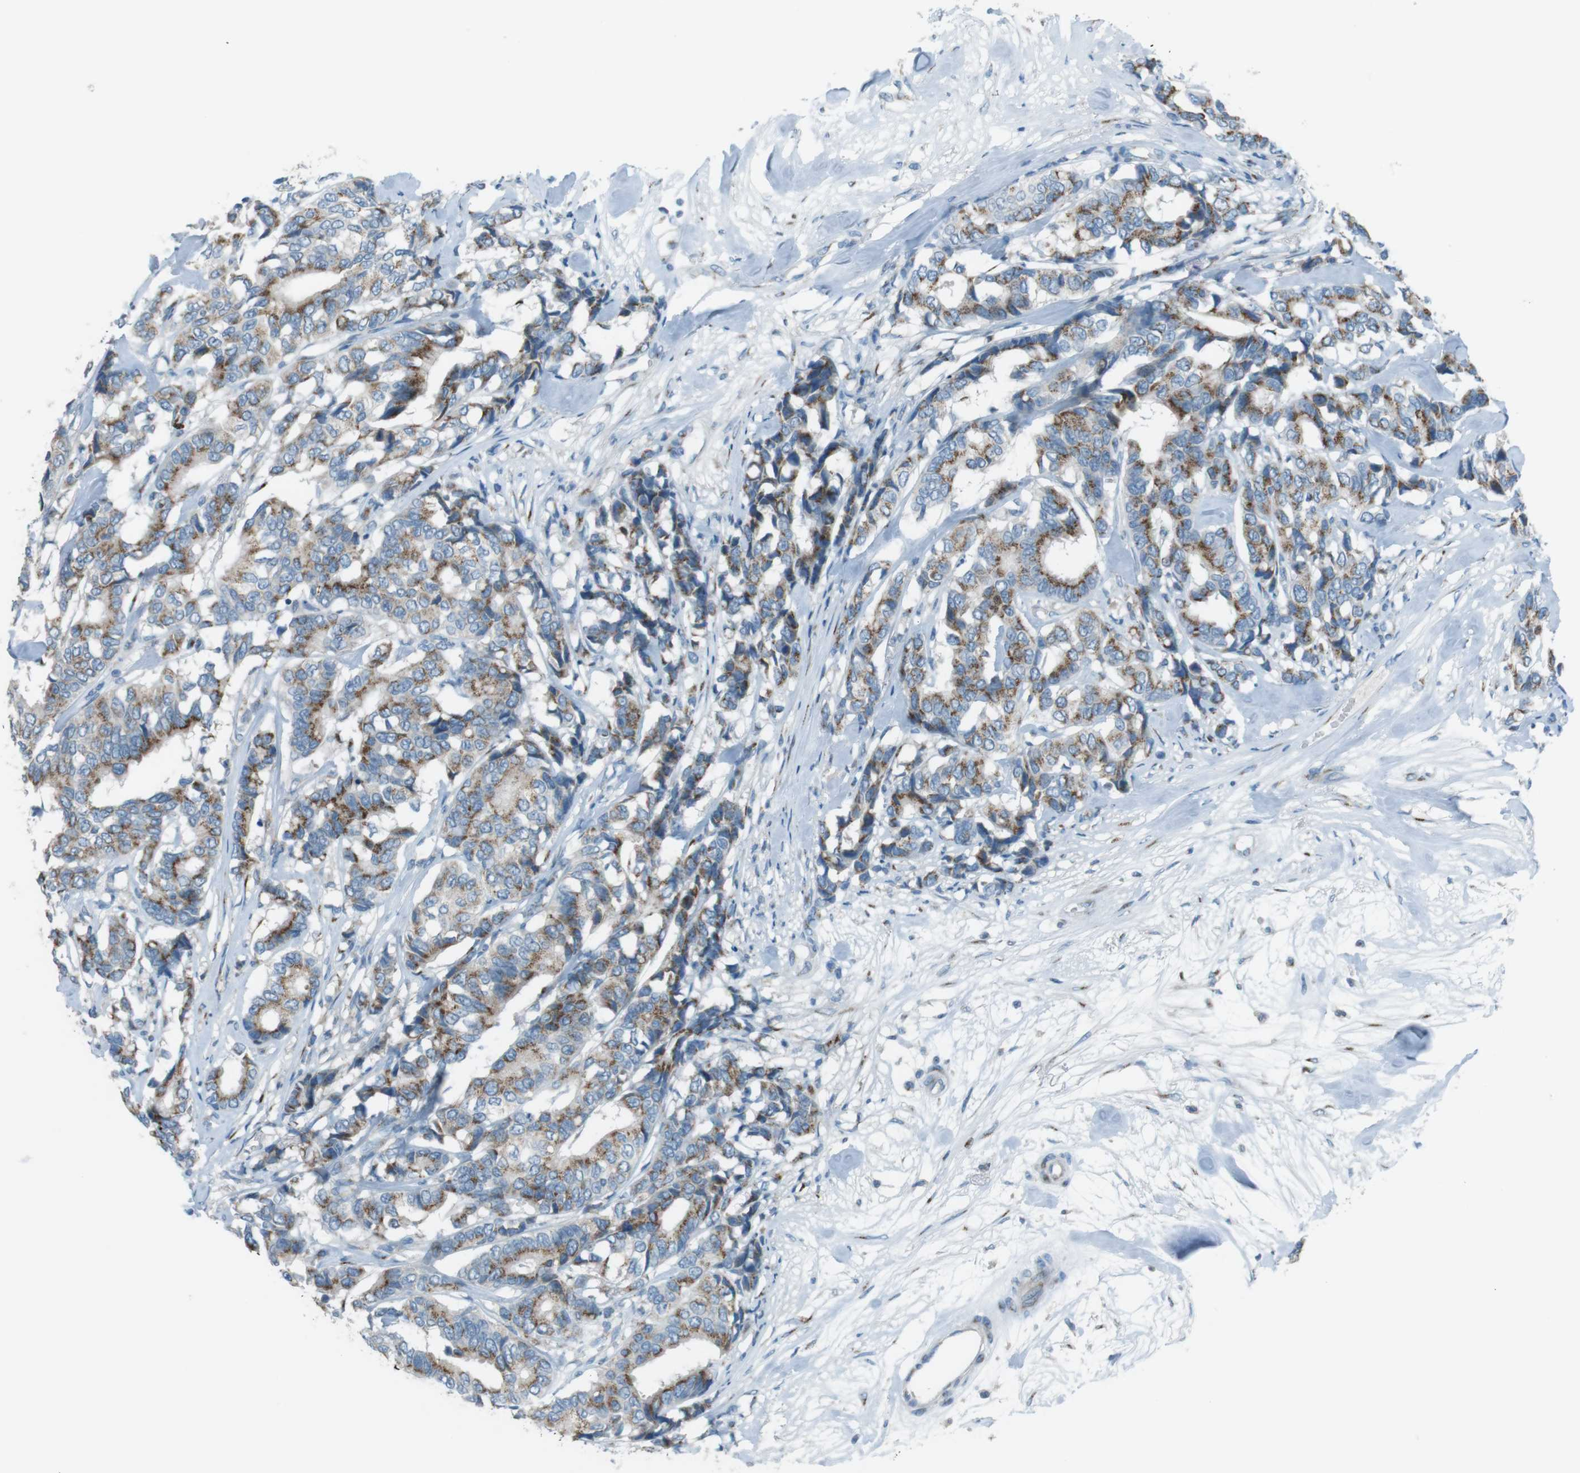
{"staining": {"intensity": "moderate", "quantity": ">75%", "location": "cytoplasmic/membranous"}, "tissue": "breast cancer", "cell_type": "Tumor cells", "image_type": "cancer", "snomed": [{"axis": "morphology", "description": "Duct carcinoma"}, {"axis": "topography", "description": "Breast"}], "caption": "Protein expression analysis of breast infiltrating ductal carcinoma reveals moderate cytoplasmic/membranous positivity in approximately >75% of tumor cells. (DAB (3,3'-diaminobenzidine) IHC, brown staining for protein, blue staining for nuclei).", "gene": "TXNDC15", "patient": {"sex": "female", "age": 87}}